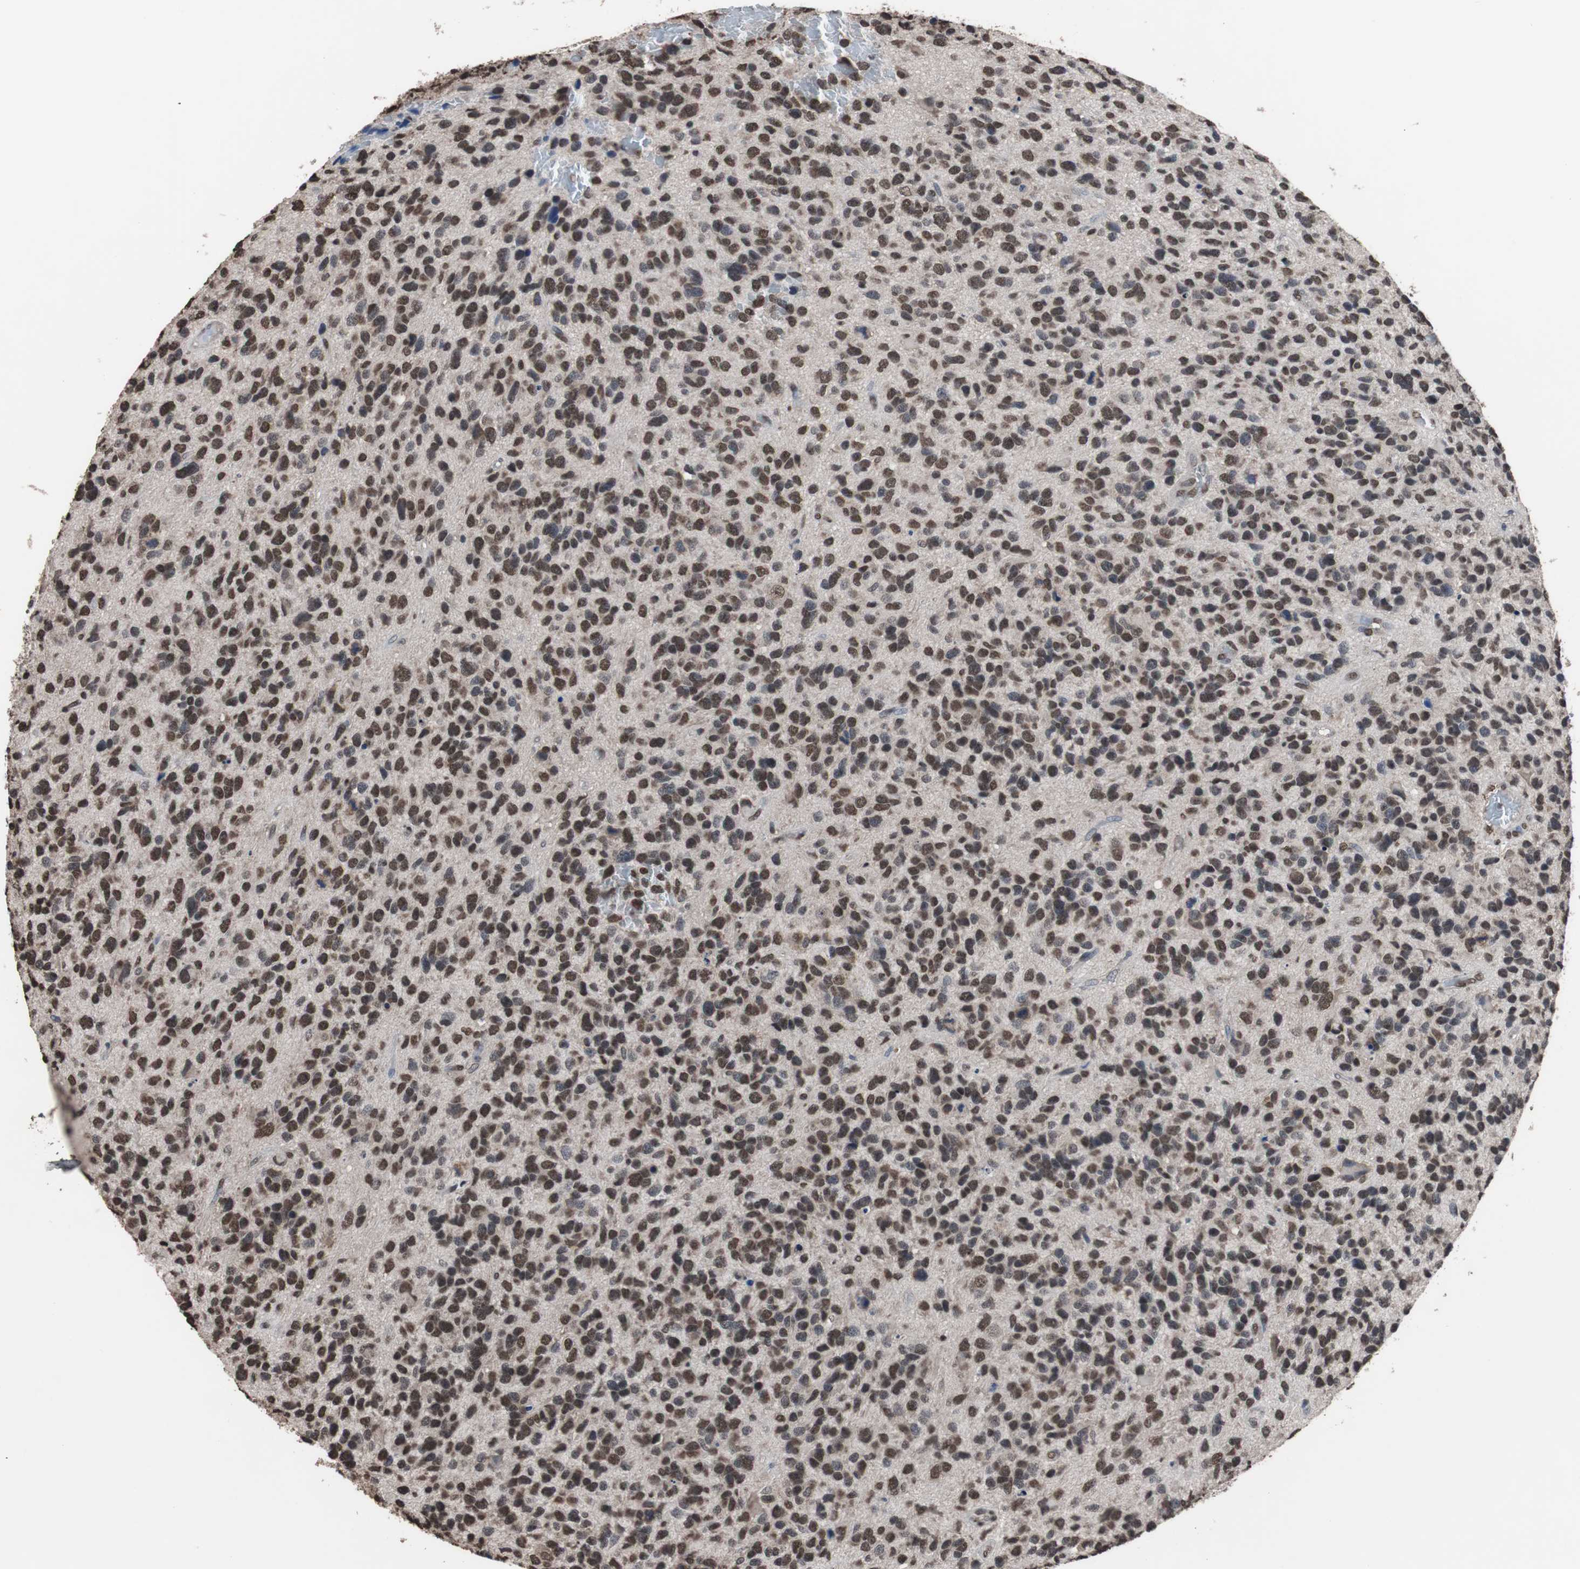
{"staining": {"intensity": "strong", "quantity": ">75%", "location": "nuclear"}, "tissue": "glioma", "cell_type": "Tumor cells", "image_type": "cancer", "snomed": [{"axis": "morphology", "description": "Glioma, malignant, High grade"}, {"axis": "topography", "description": "Brain"}], "caption": "Protein expression by IHC reveals strong nuclear staining in about >75% of tumor cells in glioma. The protein of interest is shown in brown color, while the nuclei are stained blue.", "gene": "MED27", "patient": {"sex": "female", "age": 58}}